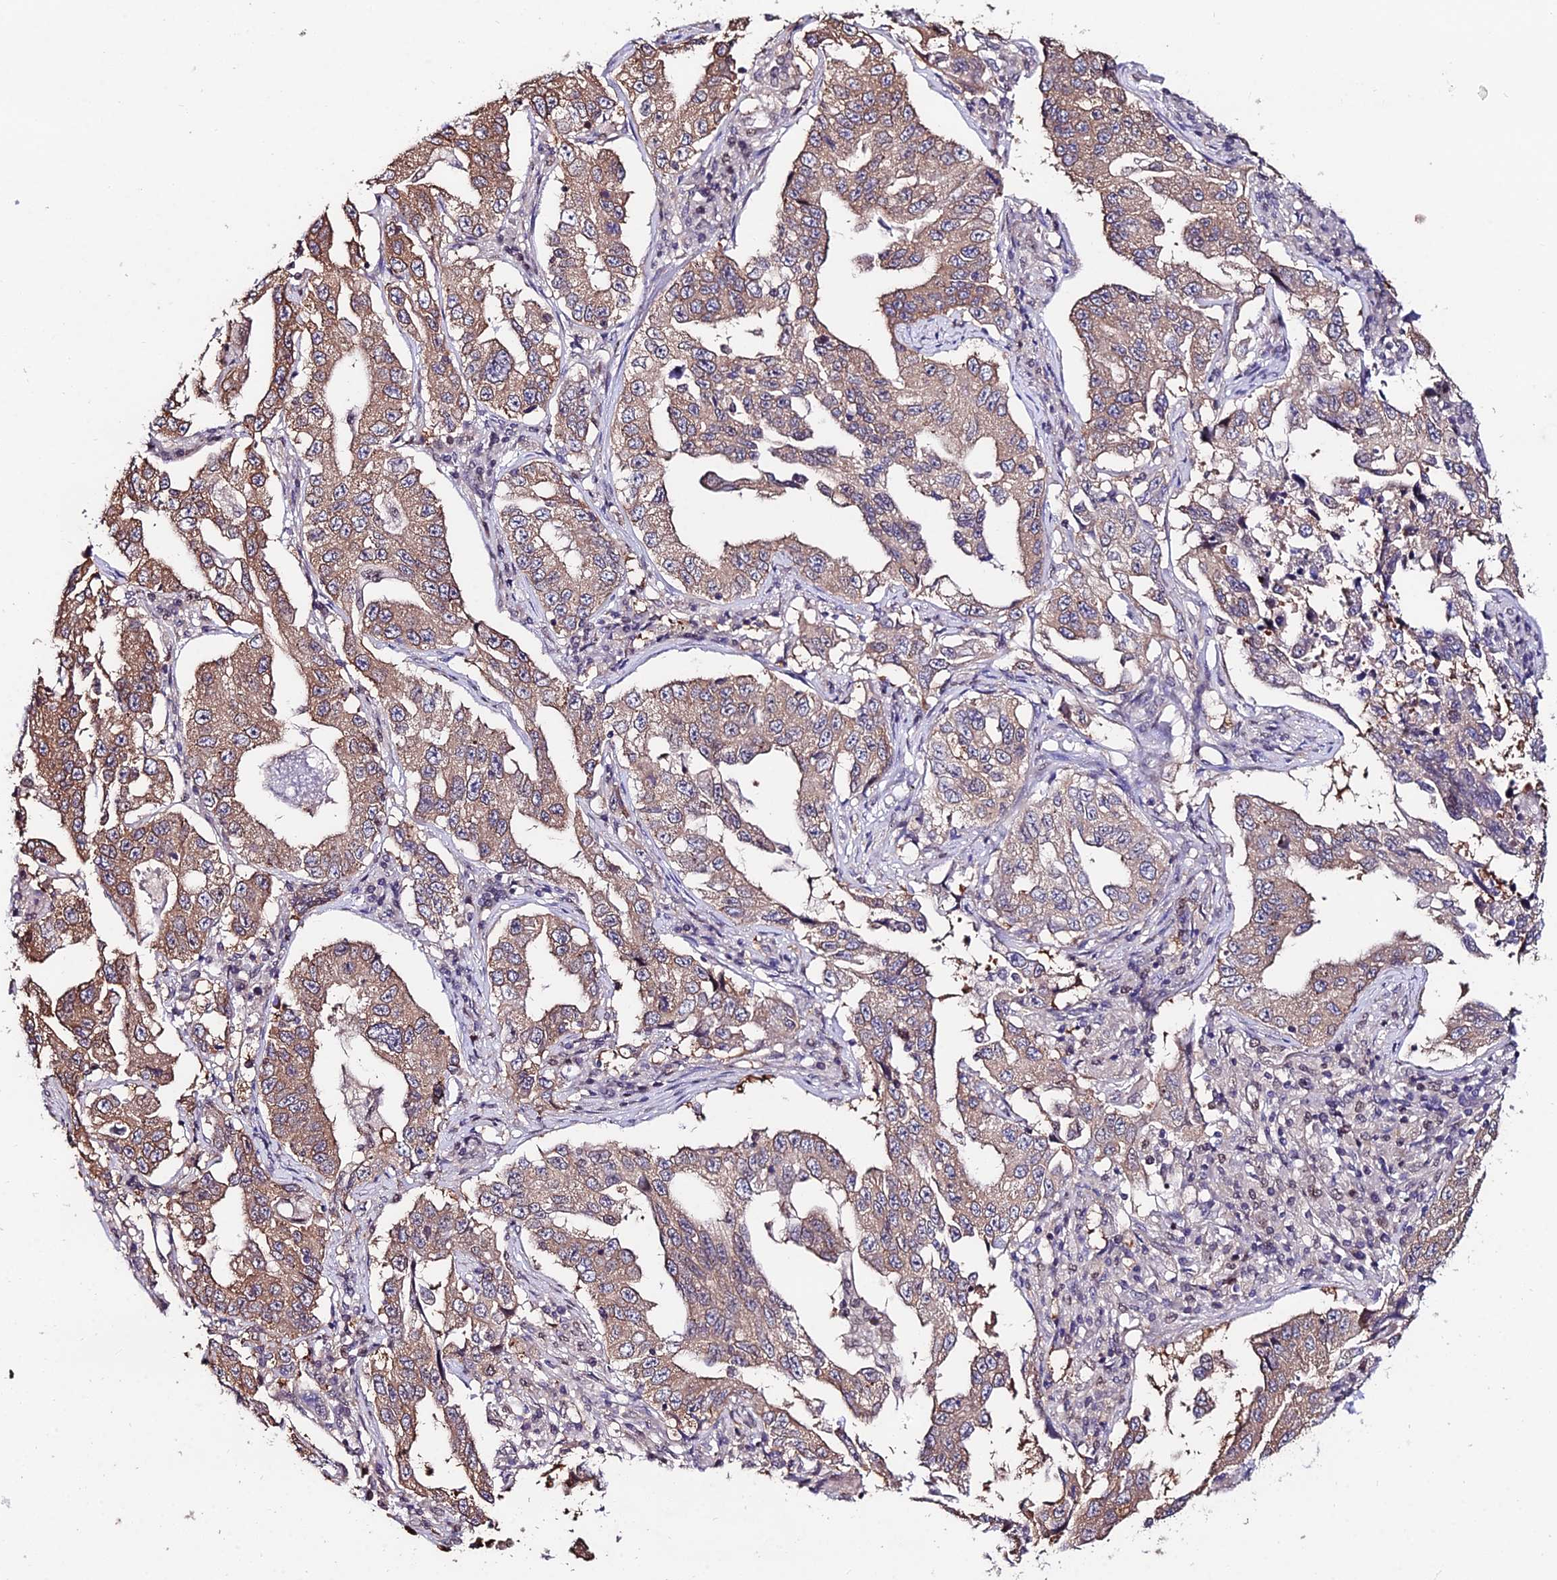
{"staining": {"intensity": "moderate", "quantity": ">75%", "location": "cytoplasmic/membranous"}, "tissue": "lung cancer", "cell_type": "Tumor cells", "image_type": "cancer", "snomed": [{"axis": "morphology", "description": "Adenocarcinoma, NOS"}, {"axis": "topography", "description": "Lung"}], "caption": "Brown immunohistochemical staining in lung adenocarcinoma demonstrates moderate cytoplasmic/membranous staining in about >75% of tumor cells. The staining was performed using DAB to visualize the protein expression in brown, while the nuclei were stained in blue with hematoxylin (Magnification: 20x).", "gene": "INPP4A", "patient": {"sex": "female", "age": 51}}